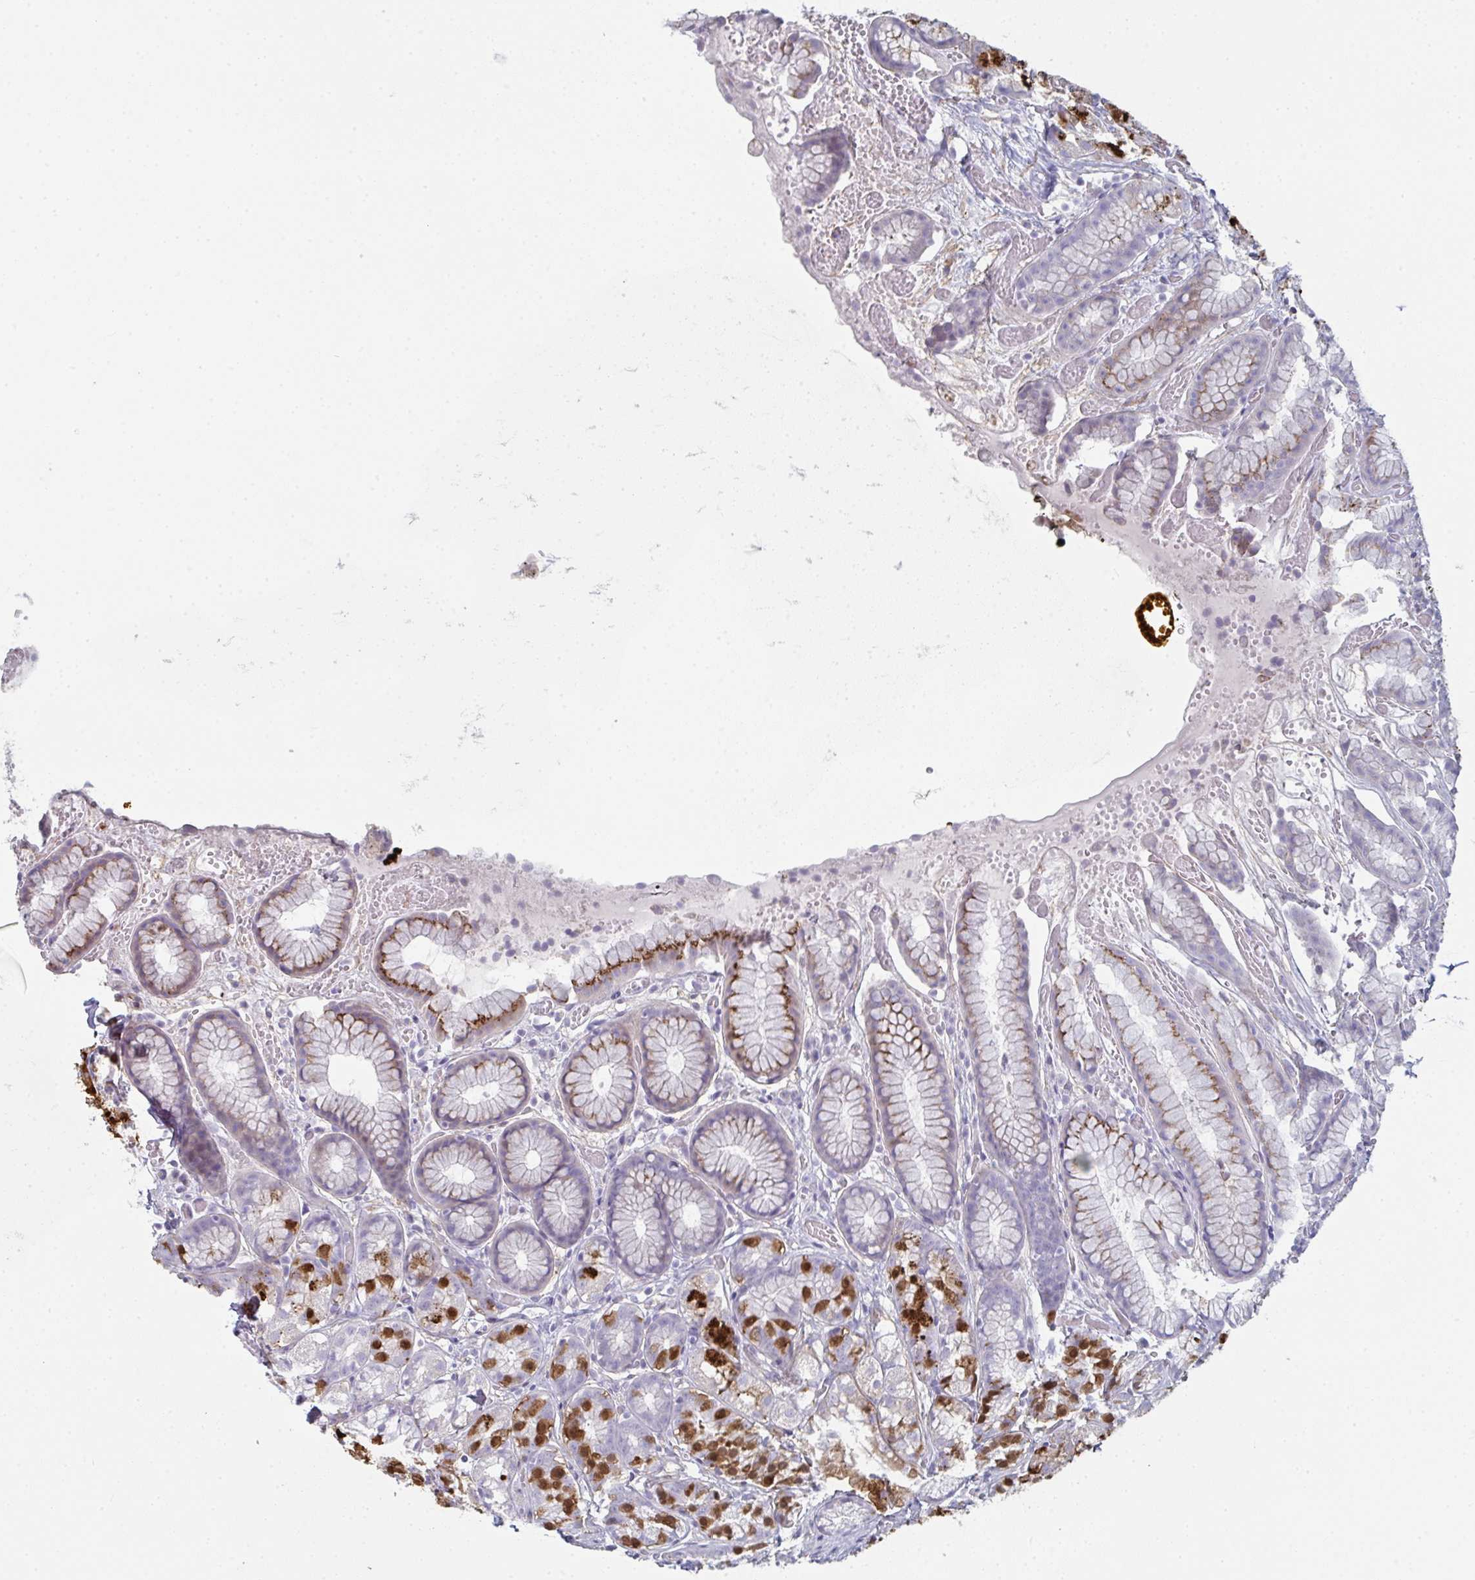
{"staining": {"intensity": "moderate", "quantity": "25%-75%", "location": "cytoplasmic/membranous"}, "tissue": "stomach", "cell_type": "Glandular cells", "image_type": "normal", "snomed": [{"axis": "morphology", "description": "Normal tissue, NOS"}, {"axis": "topography", "description": "Smooth muscle"}, {"axis": "topography", "description": "Stomach"}], "caption": "This image exhibits normal stomach stained with immunohistochemistry to label a protein in brown. The cytoplasmic/membranous of glandular cells show moderate positivity for the protein. Nuclei are counter-stained blue.", "gene": "A1CF", "patient": {"sex": "male", "age": 70}}